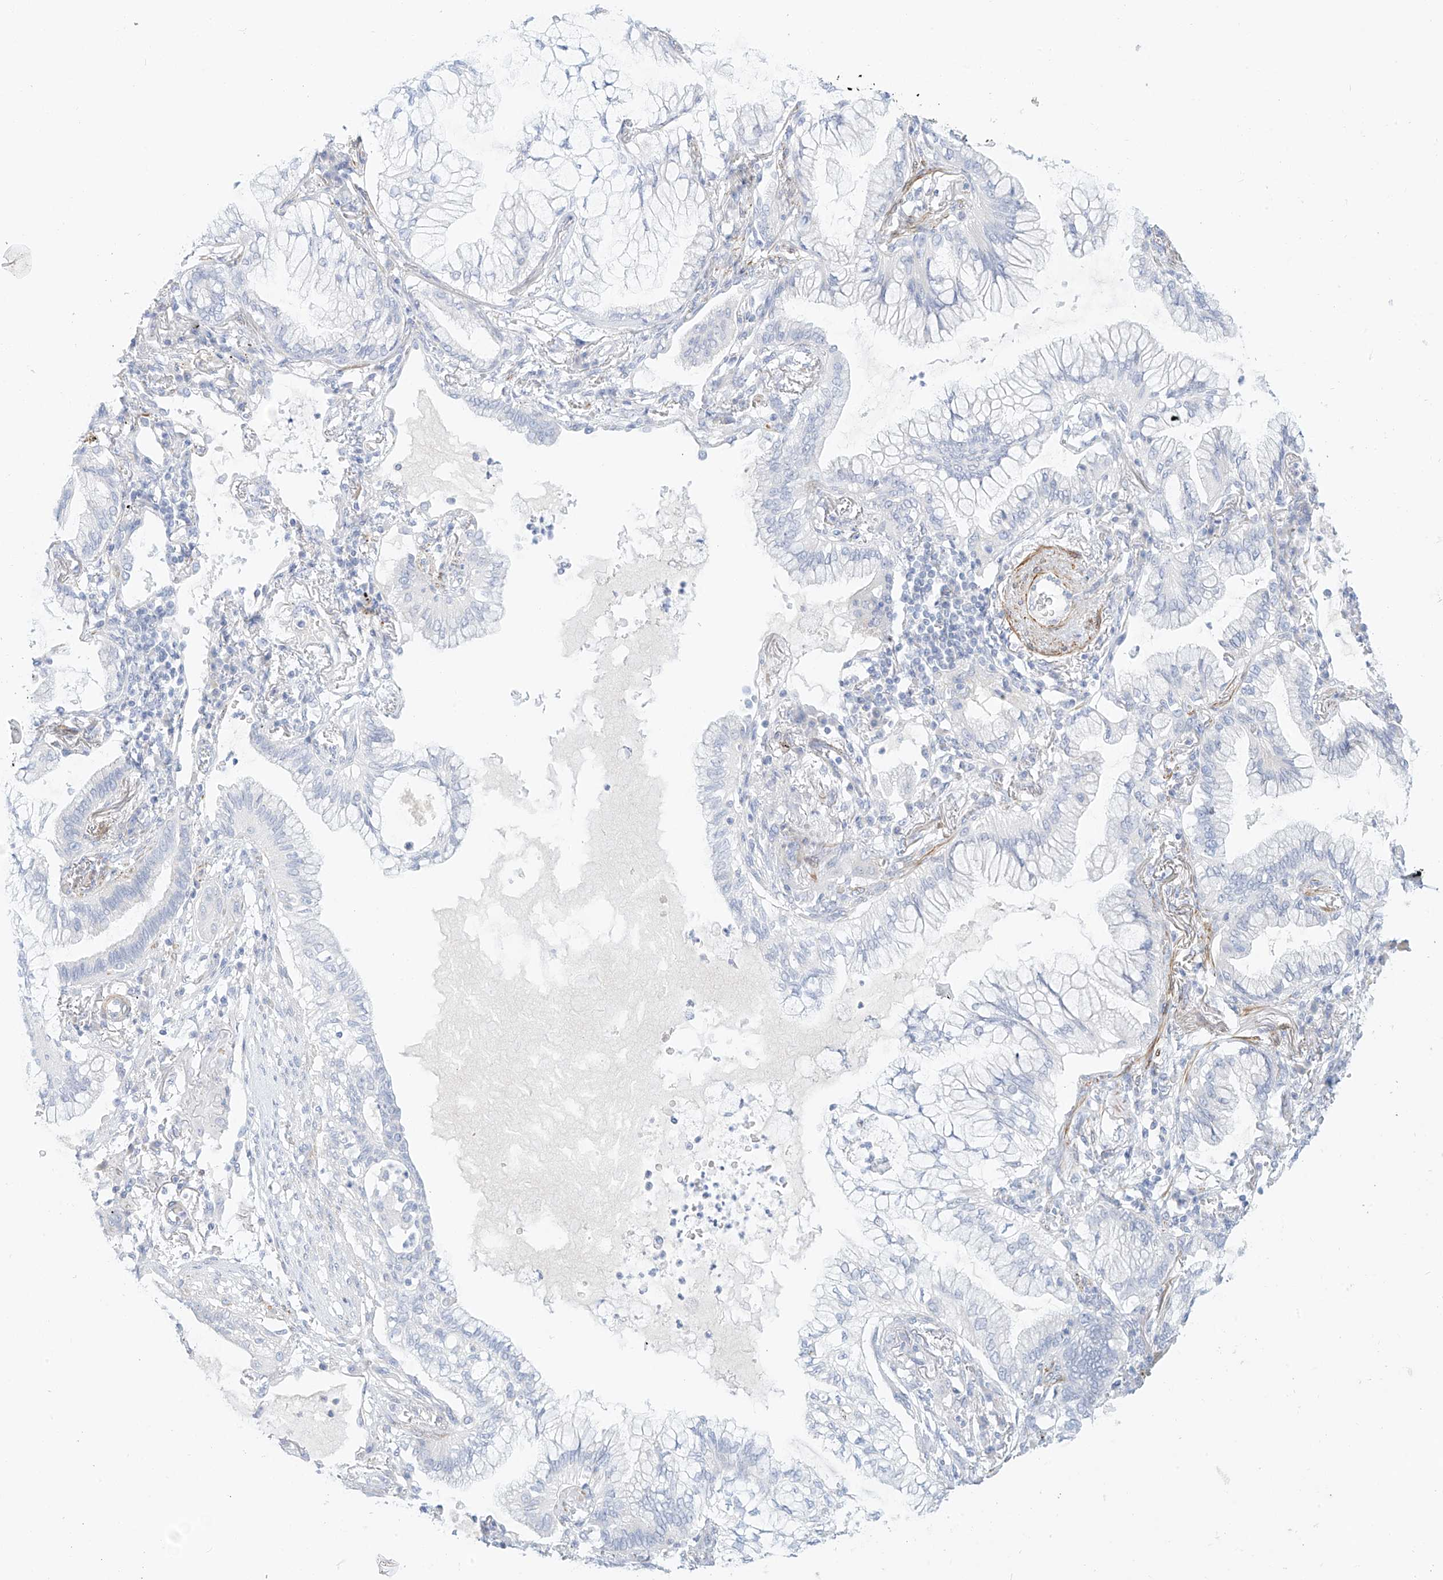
{"staining": {"intensity": "negative", "quantity": "none", "location": "none"}, "tissue": "lung cancer", "cell_type": "Tumor cells", "image_type": "cancer", "snomed": [{"axis": "morphology", "description": "Adenocarcinoma, NOS"}, {"axis": "topography", "description": "Lung"}], "caption": "The photomicrograph demonstrates no significant staining in tumor cells of adenocarcinoma (lung).", "gene": "ST3GAL5", "patient": {"sex": "female", "age": 70}}